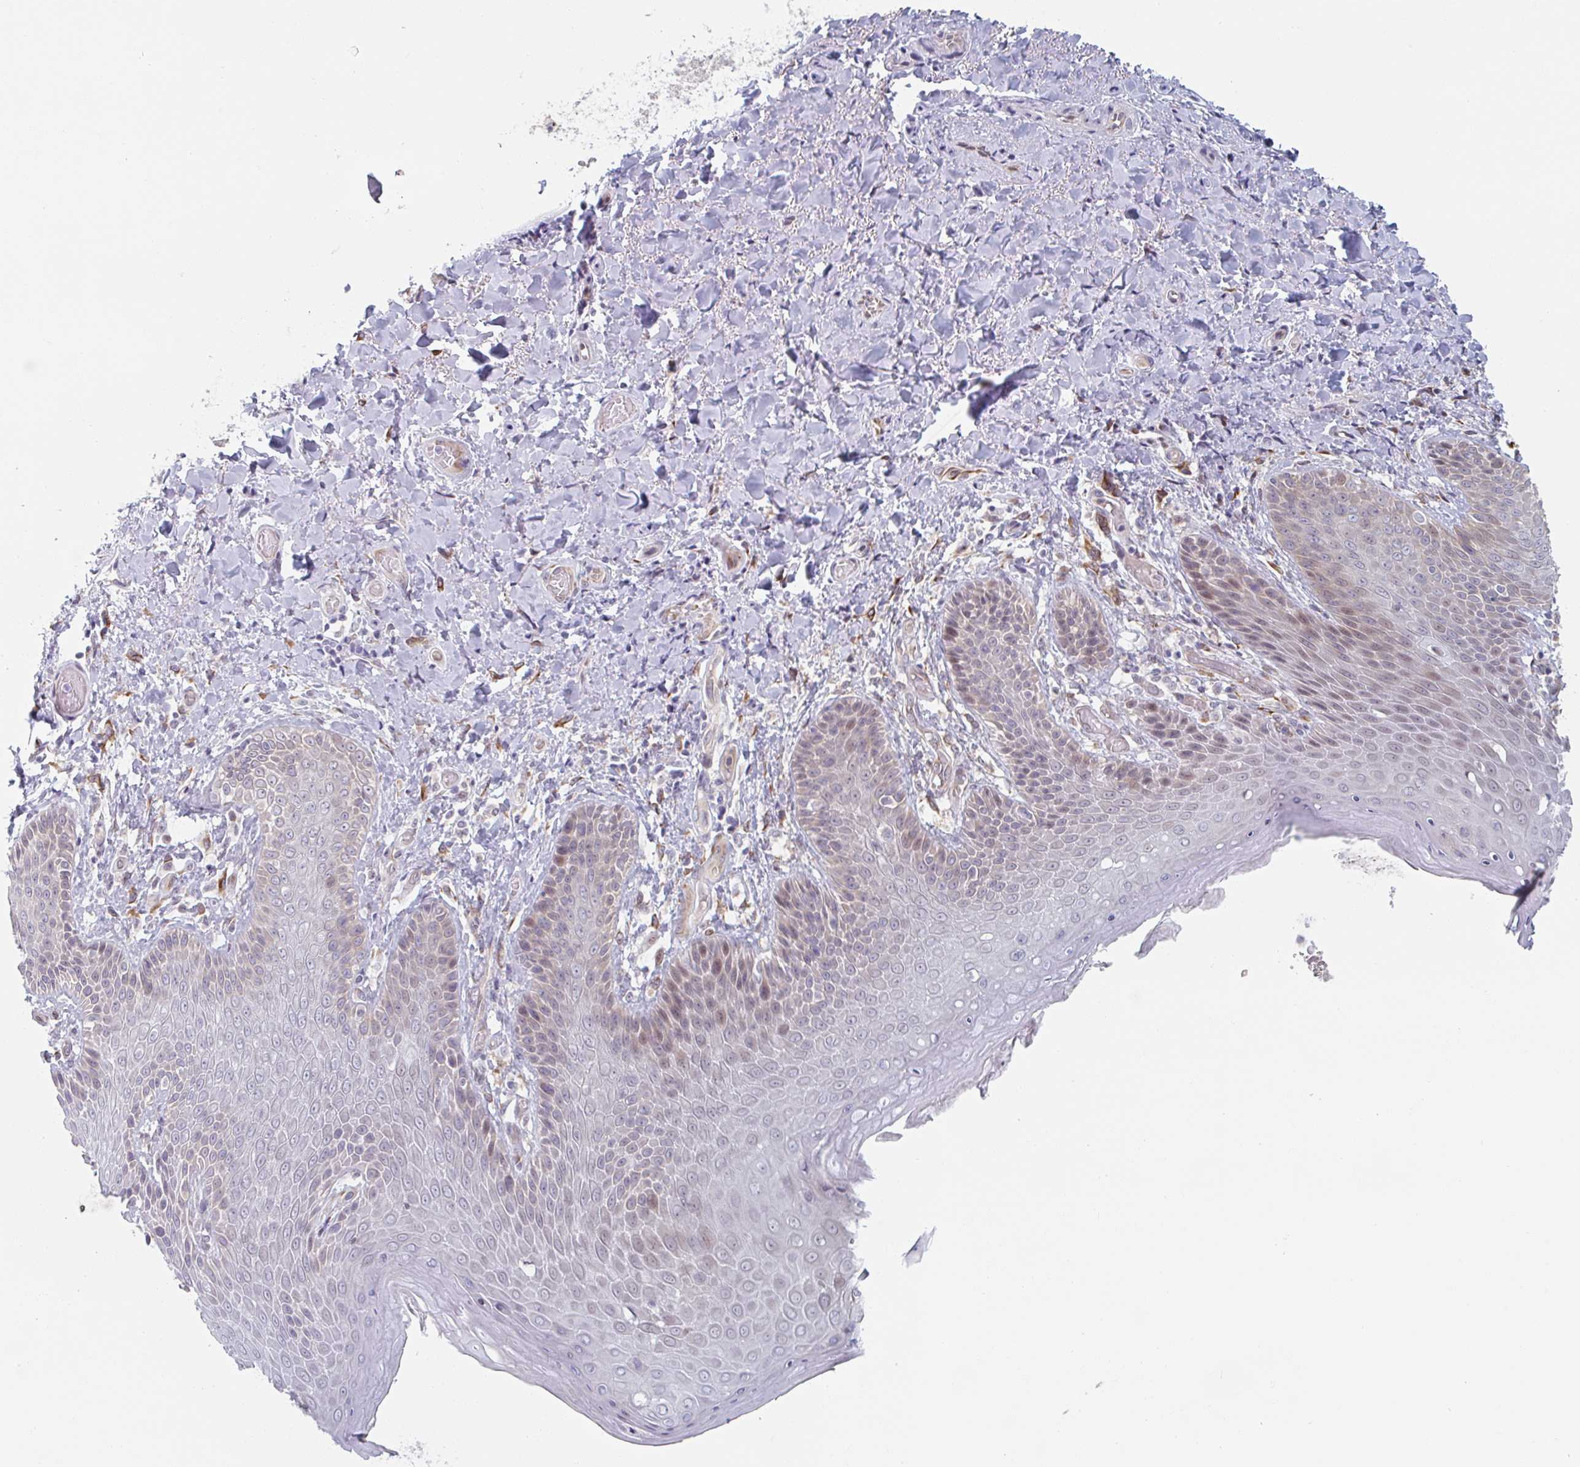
{"staining": {"intensity": "moderate", "quantity": "<25%", "location": "cytoplasmic/membranous,nuclear"}, "tissue": "skin", "cell_type": "Epidermal cells", "image_type": "normal", "snomed": [{"axis": "morphology", "description": "Normal tissue, NOS"}, {"axis": "topography", "description": "Anal"}, {"axis": "topography", "description": "Peripheral nerve tissue"}], "caption": "A micrograph of skin stained for a protein displays moderate cytoplasmic/membranous,nuclear brown staining in epidermal cells. (IHC, brightfield microscopy, high magnification).", "gene": "TRAPPC10", "patient": {"sex": "male", "age": 51}}